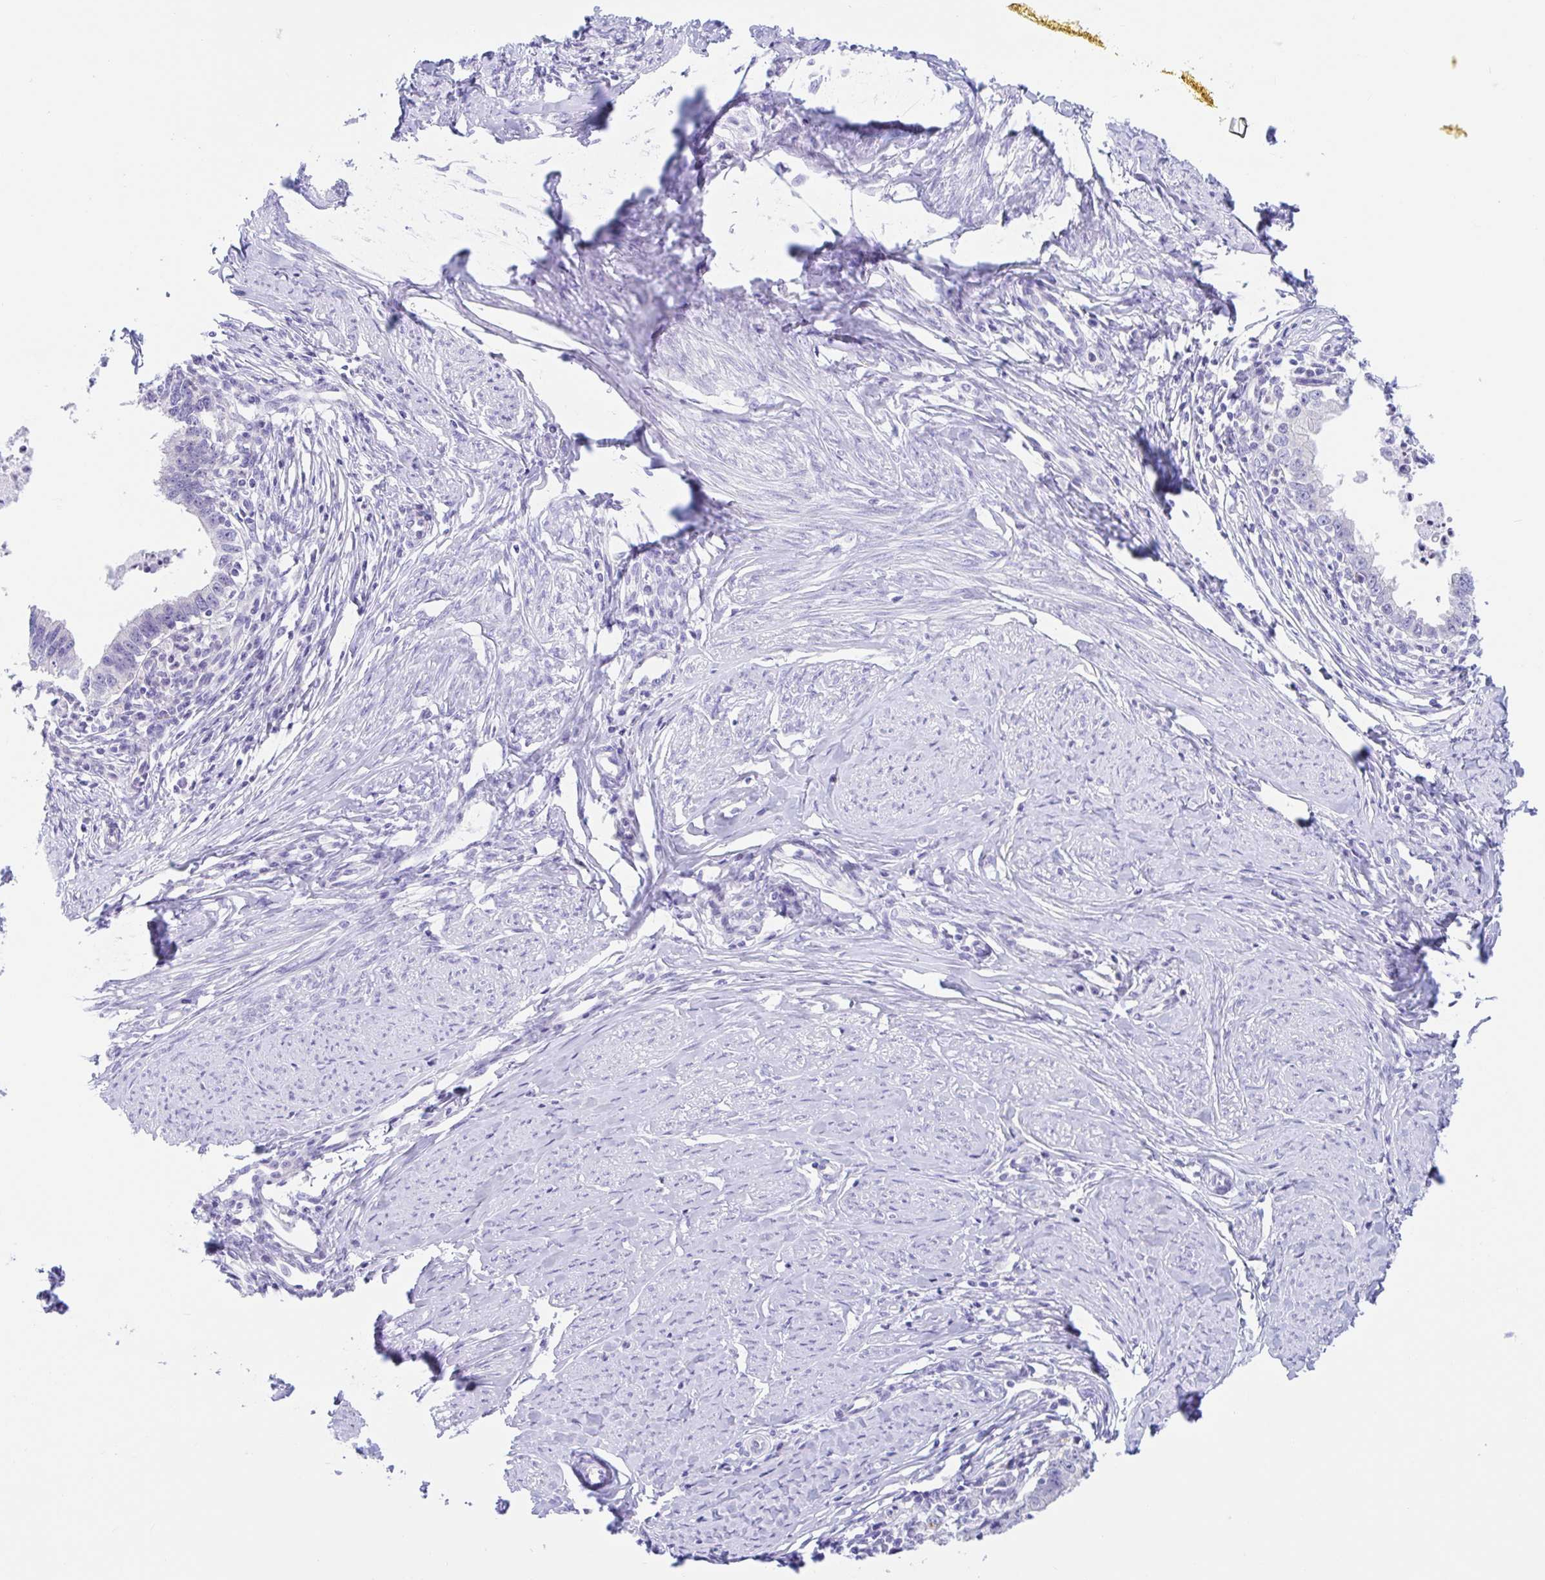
{"staining": {"intensity": "negative", "quantity": "none", "location": "none"}, "tissue": "cervical cancer", "cell_type": "Tumor cells", "image_type": "cancer", "snomed": [{"axis": "morphology", "description": "Adenocarcinoma, NOS"}, {"axis": "topography", "description": "Cervix"}], "caption": "IHC histopathology image of human cervical cancer (adenocarcinoma) stained for a protein (brown), which reveals no staining in tumor cells. (Brightfield microscopy of DAB (3,3'-diaminobenzidine) IHC at high magnification).", "gene": "OR6N2", "patient": {"sex": "female", "age": 36}}